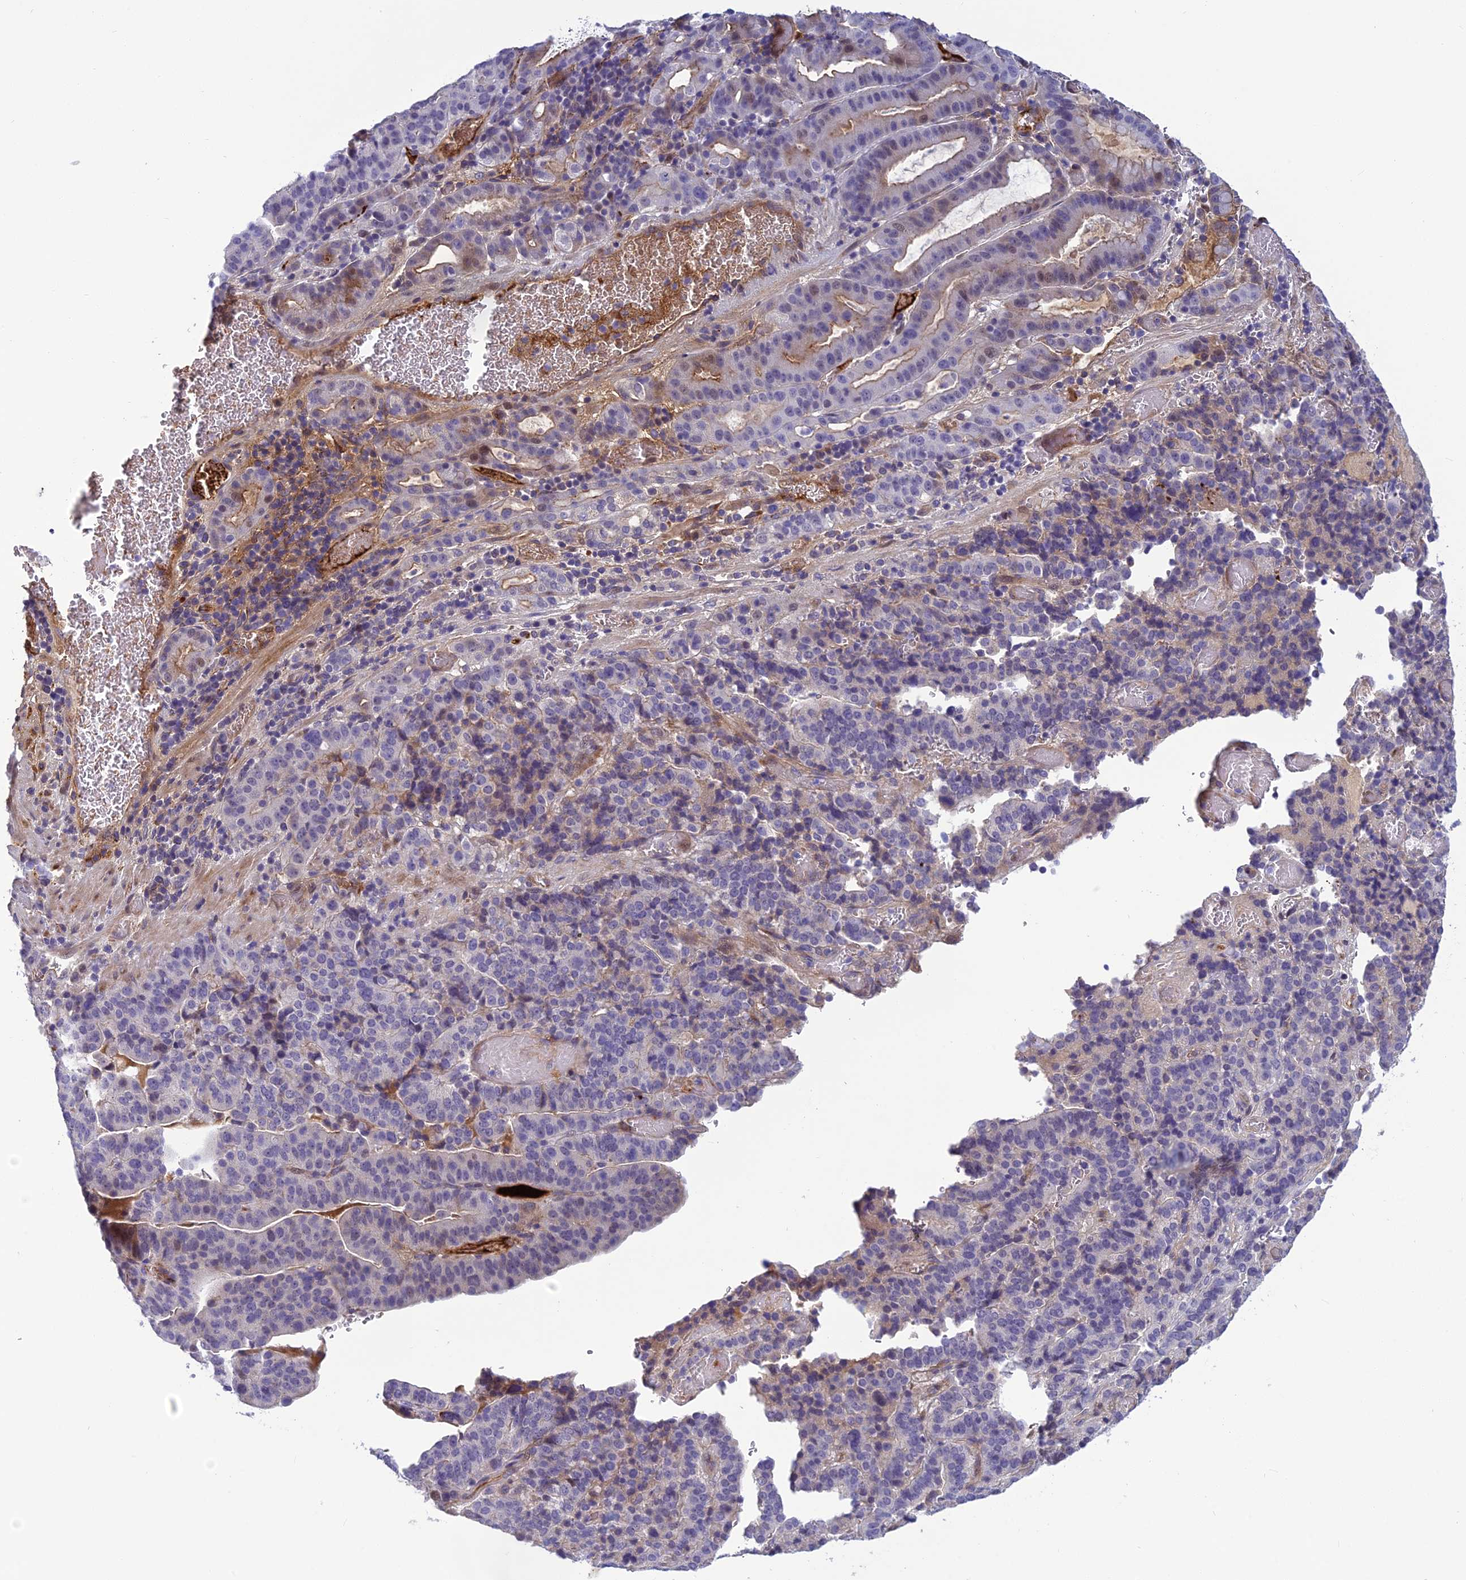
{"staining": {"intensity": "weak", "quantity": "<25%", "location": "cytoplasmic/membranous"}, "tissue": "stomach cancer", "cell_type": "Tumor cells", "image_type": "cancer", "snomed": [{"axis": "morphology", "description": "Adenocarcinoma, NOS"}, {"axis": "topography", "description": "Stomach"}], "caption": "Immunohistochemistry histopathology image of stomach cancer stained for a protein (brown), which demonstrates no expression in tumor cells.", "gene": "CLEC11A", "patient": {"sex": "male", "age": 48}}